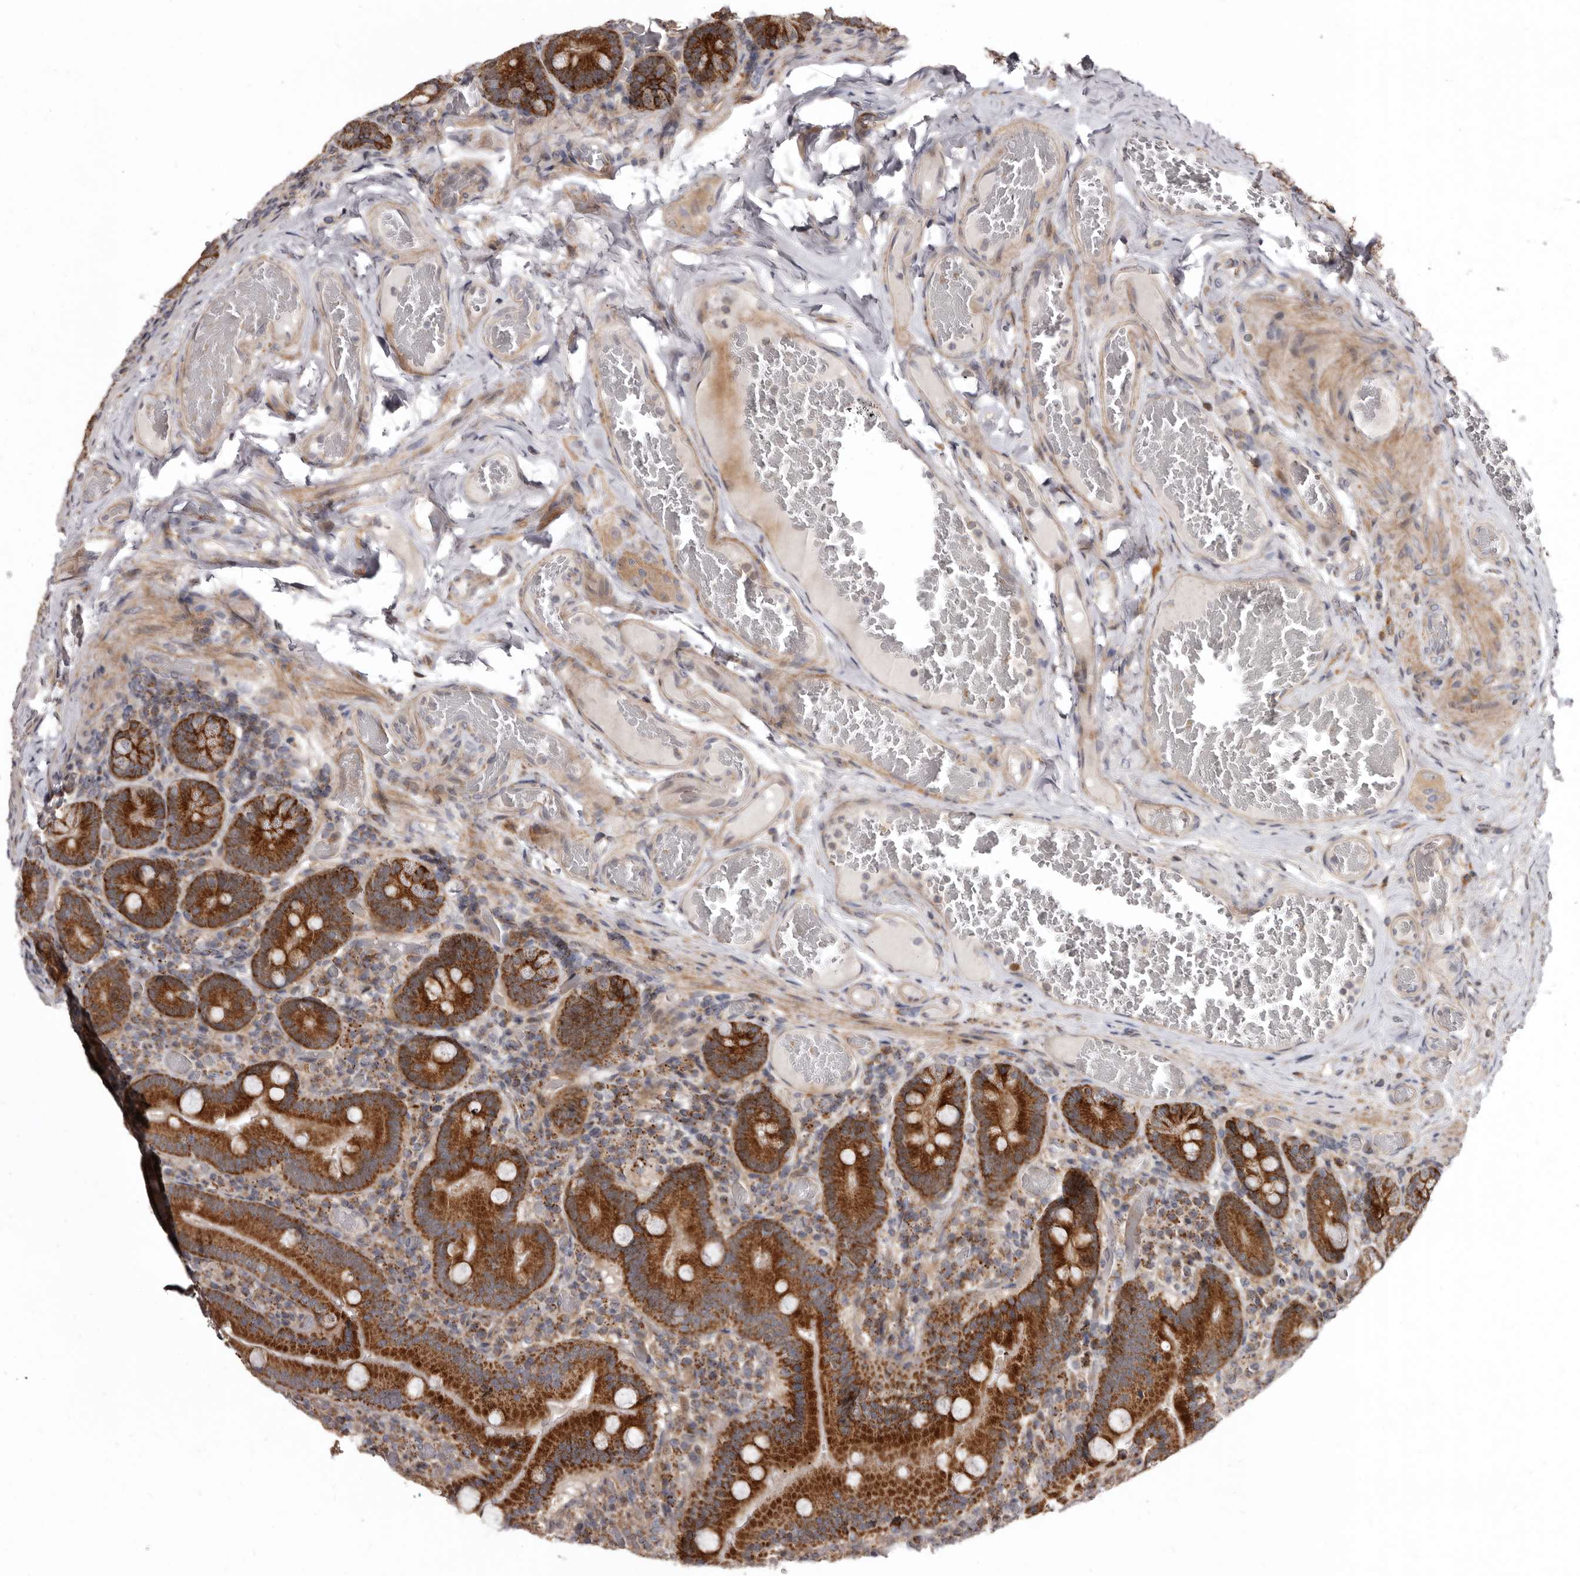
{"staining": {"intensity": "strong", "quantity": ">75%", "location": "cytoplasmic/membranous"}, "tissue": "duodenum", "cell_type": "Glandular cells", "image_type": "normal", "snomed": [{"axis": "morphology", "description": "Normal tissue, NOS"}, {"axis": "topography", "description": "Duodenum"}], "caption": "Immunohistochemical staining of benign human duodenum shows >75% levels of strong cytoplasmic/membranous protein positivity in about >75% of glandular cells.", "gene": "SMC4", "patient": {"sex": "female", "age": 62}}